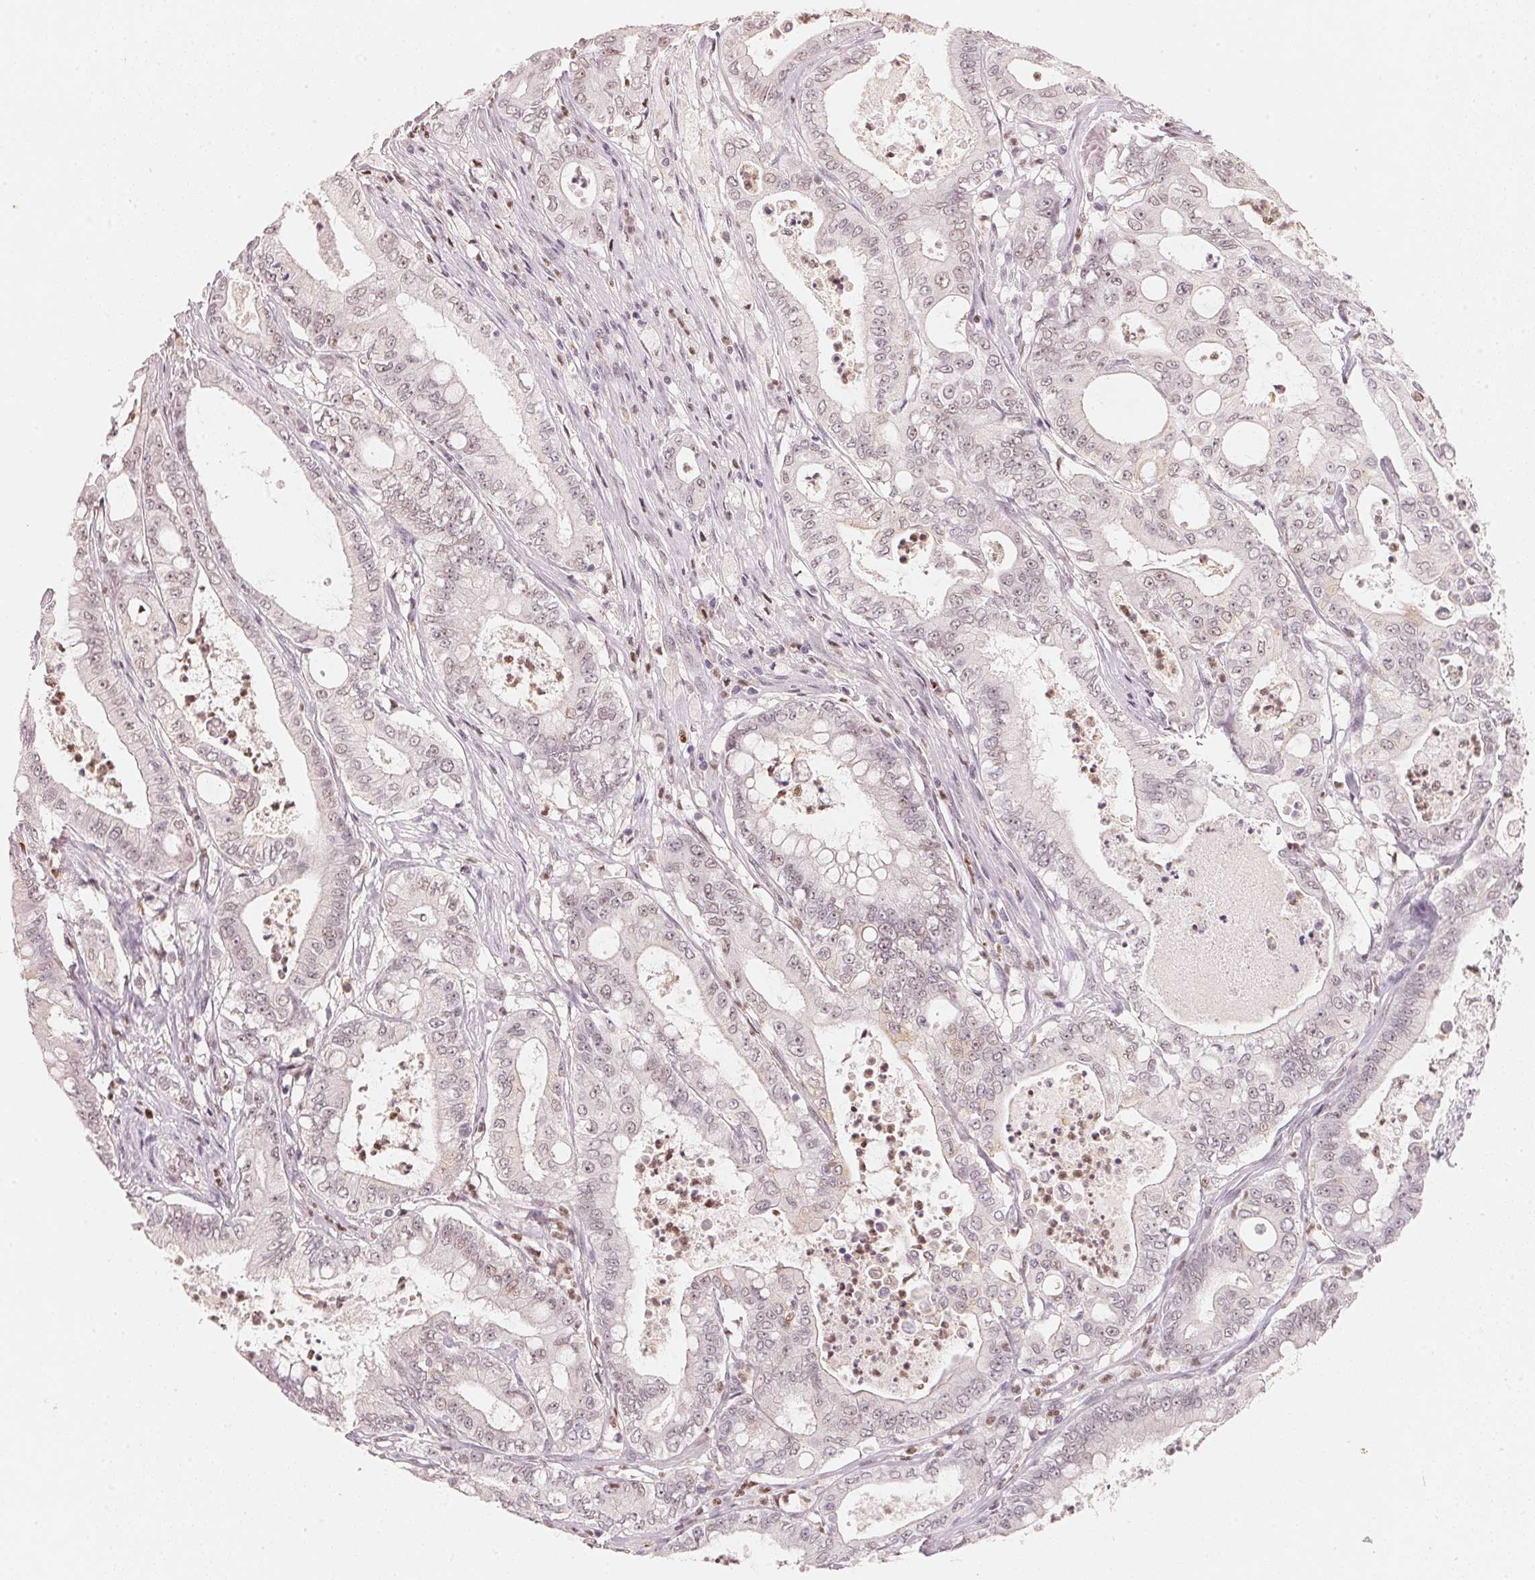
{"staining": {"intensity": "negative", "quantity": "none", "location": "none"}, "tissue": "pancreatic cancer", "cell_type": "Tumor cells", "image_type": "cancer", "snomed": [{"axis": "morphology", "description": "Adenocarcinoma, NOS"}, {"axis": "topography", "description": "Pancreas"}], "caption": "Tumor cells show no significant staining in pancreatic adenocarcinoma. Brightfield microscopy of immunohistochemistry (IHC) stained with DAB (brown) and hematoxylin (blue), captured at high magnification.", "gene": "ARHGAP22", "patient": {"sex": "male", "age": 71}}